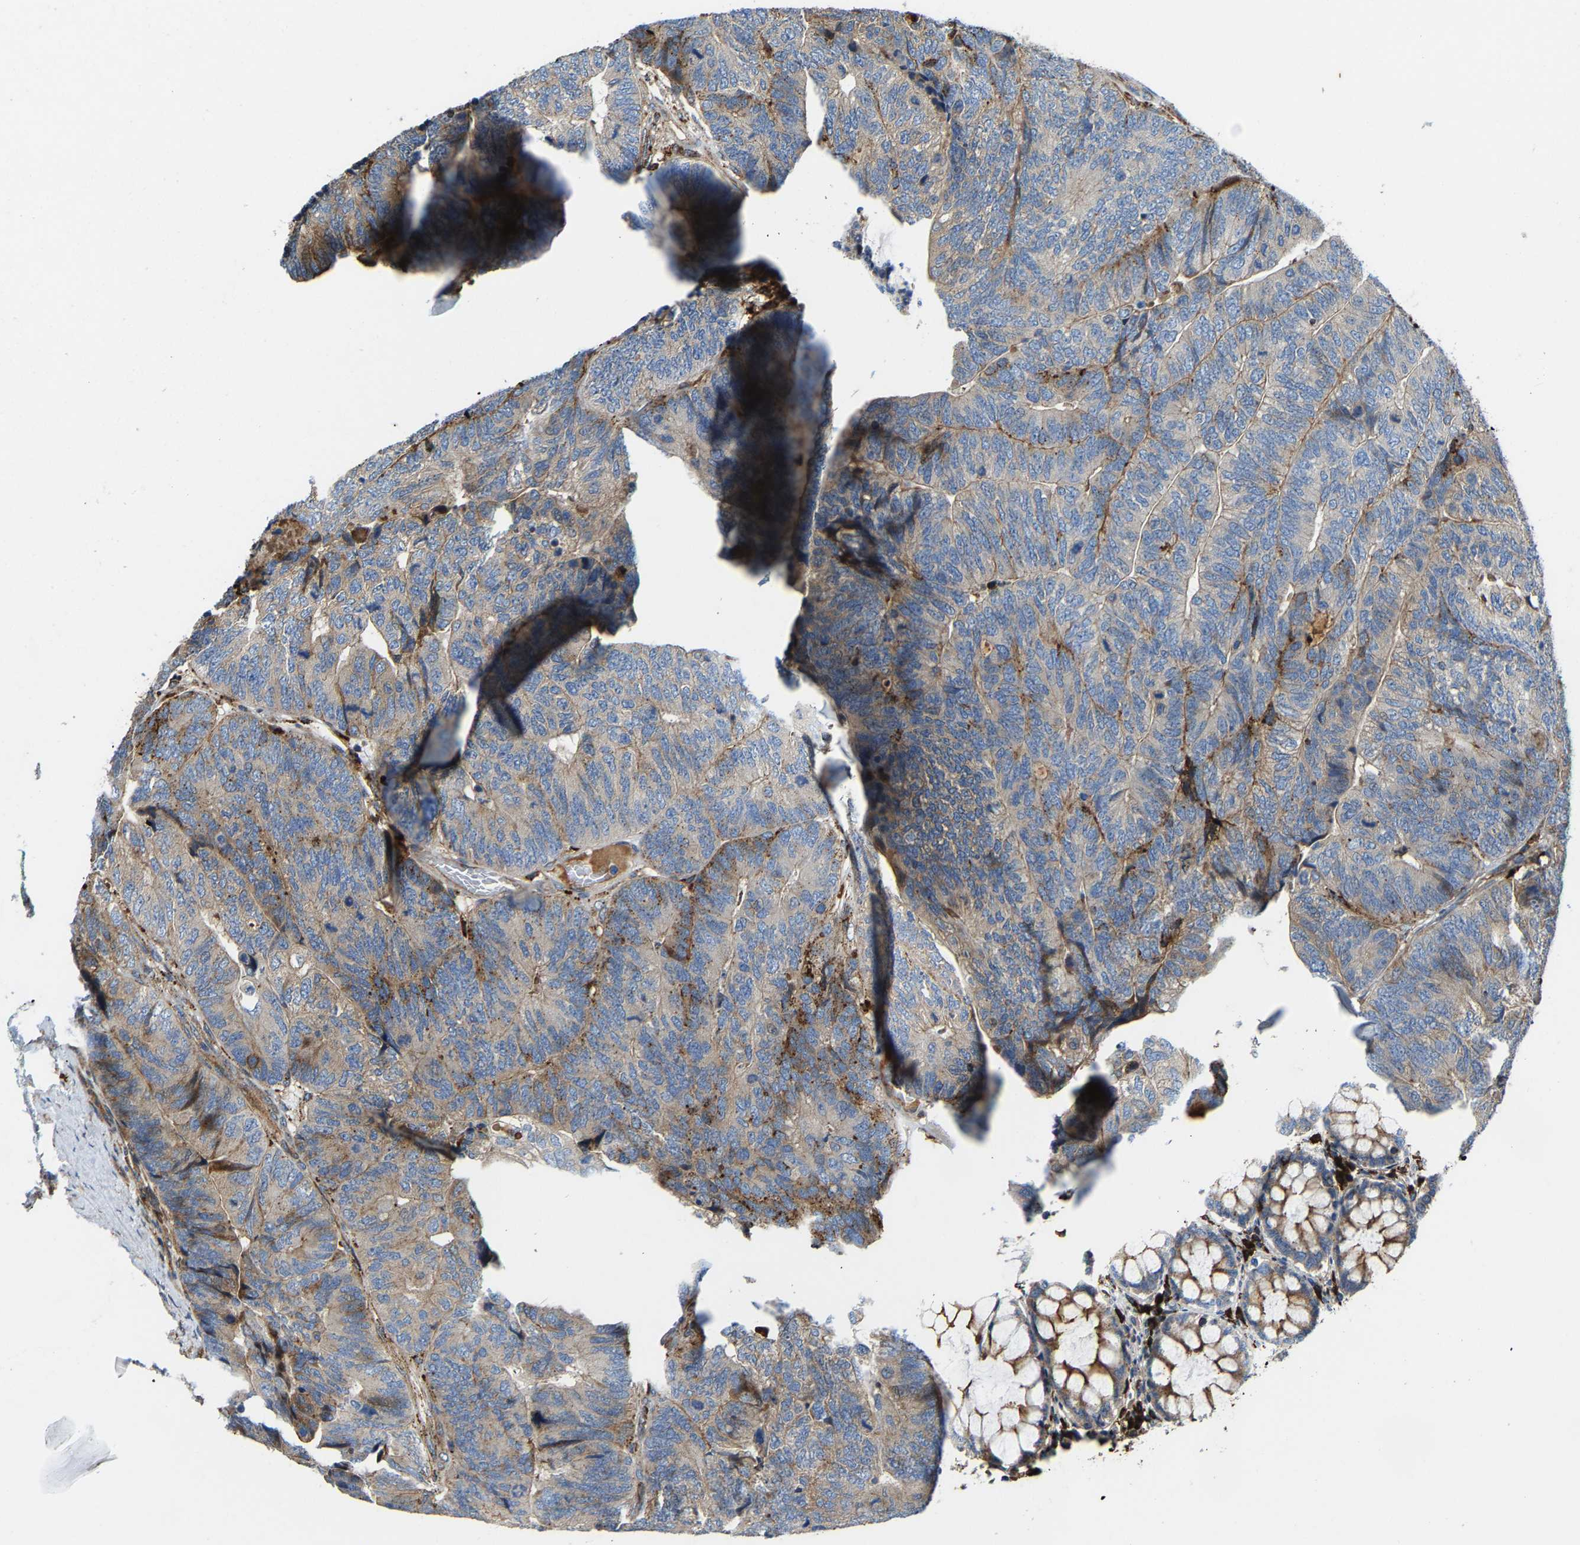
{"staining": {"intensity": "weak", "quantity": "<25%", "location": "cytoplasmic/membranous"}, "tissue": "colorectal cancer", "cell_type": "Tumor cells", "image_type": "cancer", "snomed": [{"axis": "morphology", "description": "Normal tissue, NOS"}, {"axis": "morphology", "description": "Adenocarcinoma, NOS"}, {"axis": "topography", "description": "Rectum"}], "caption": "Photomicrograph shows no protein staining in tumor cells of colorectal cancer (adenocarcinoma) tissue.", "gene": "DPP7", "patient": {"sex": "female", "age": 66}}